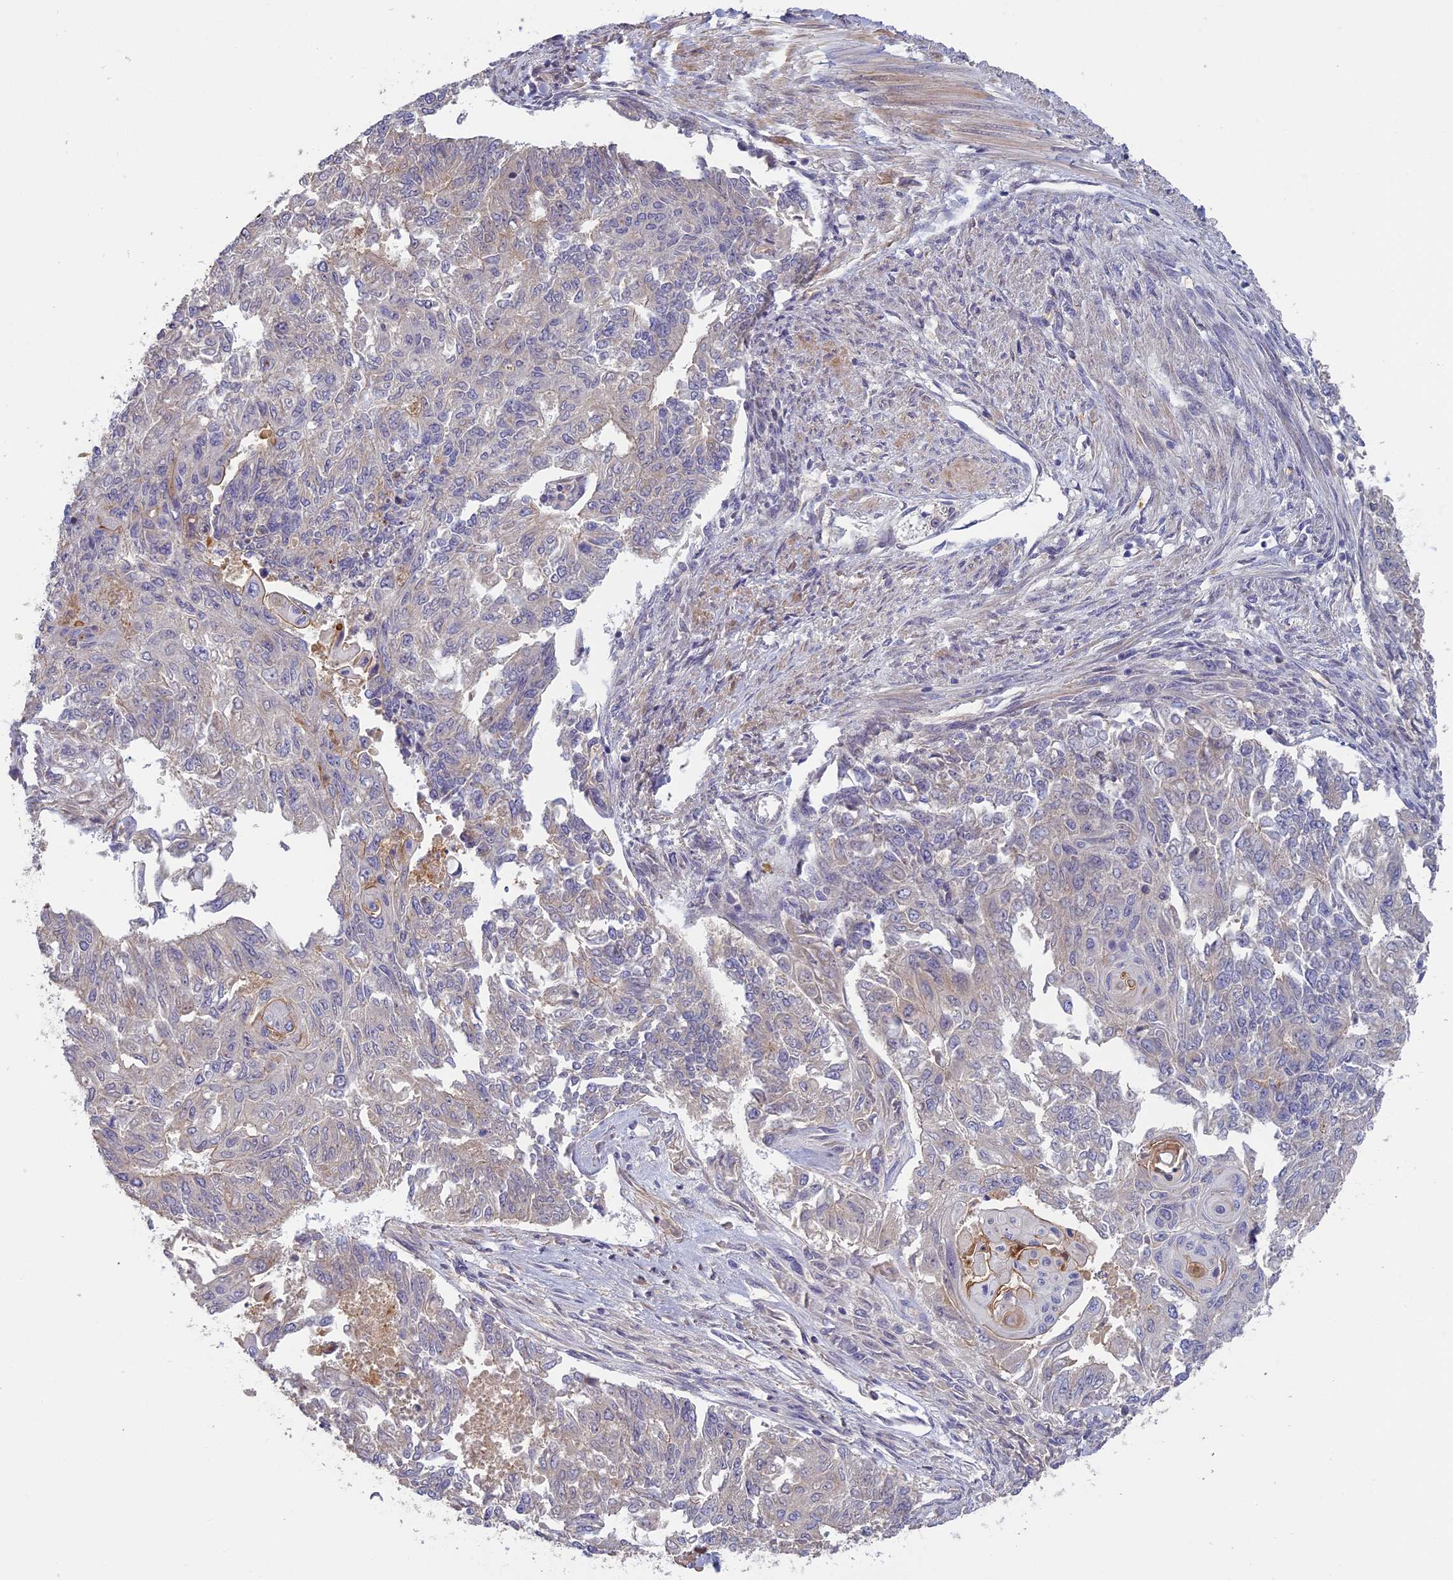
{"staining": {"intensity": "negative", "quantity": "none", "location": "none"}, "tissue": "endometrial cancer", "cell_type": "Tumor cells", "image_type": "cancer", "snomed": [{"axis": "morphology", "description": "Adenocarcinoma, NOS"}, {"axis": "topography", "description": "Endometrium"}], "caption": "Immunohistochemistry micrograph of endometrial cancer (adenocarcinoma) stained for a protein (brown), which shows no staining in tumor cells. (DAB immunohistochemistry (IHC), high magnification).", "gene": "AP4E1", "patient": {"sex": "female", "age": 32}}